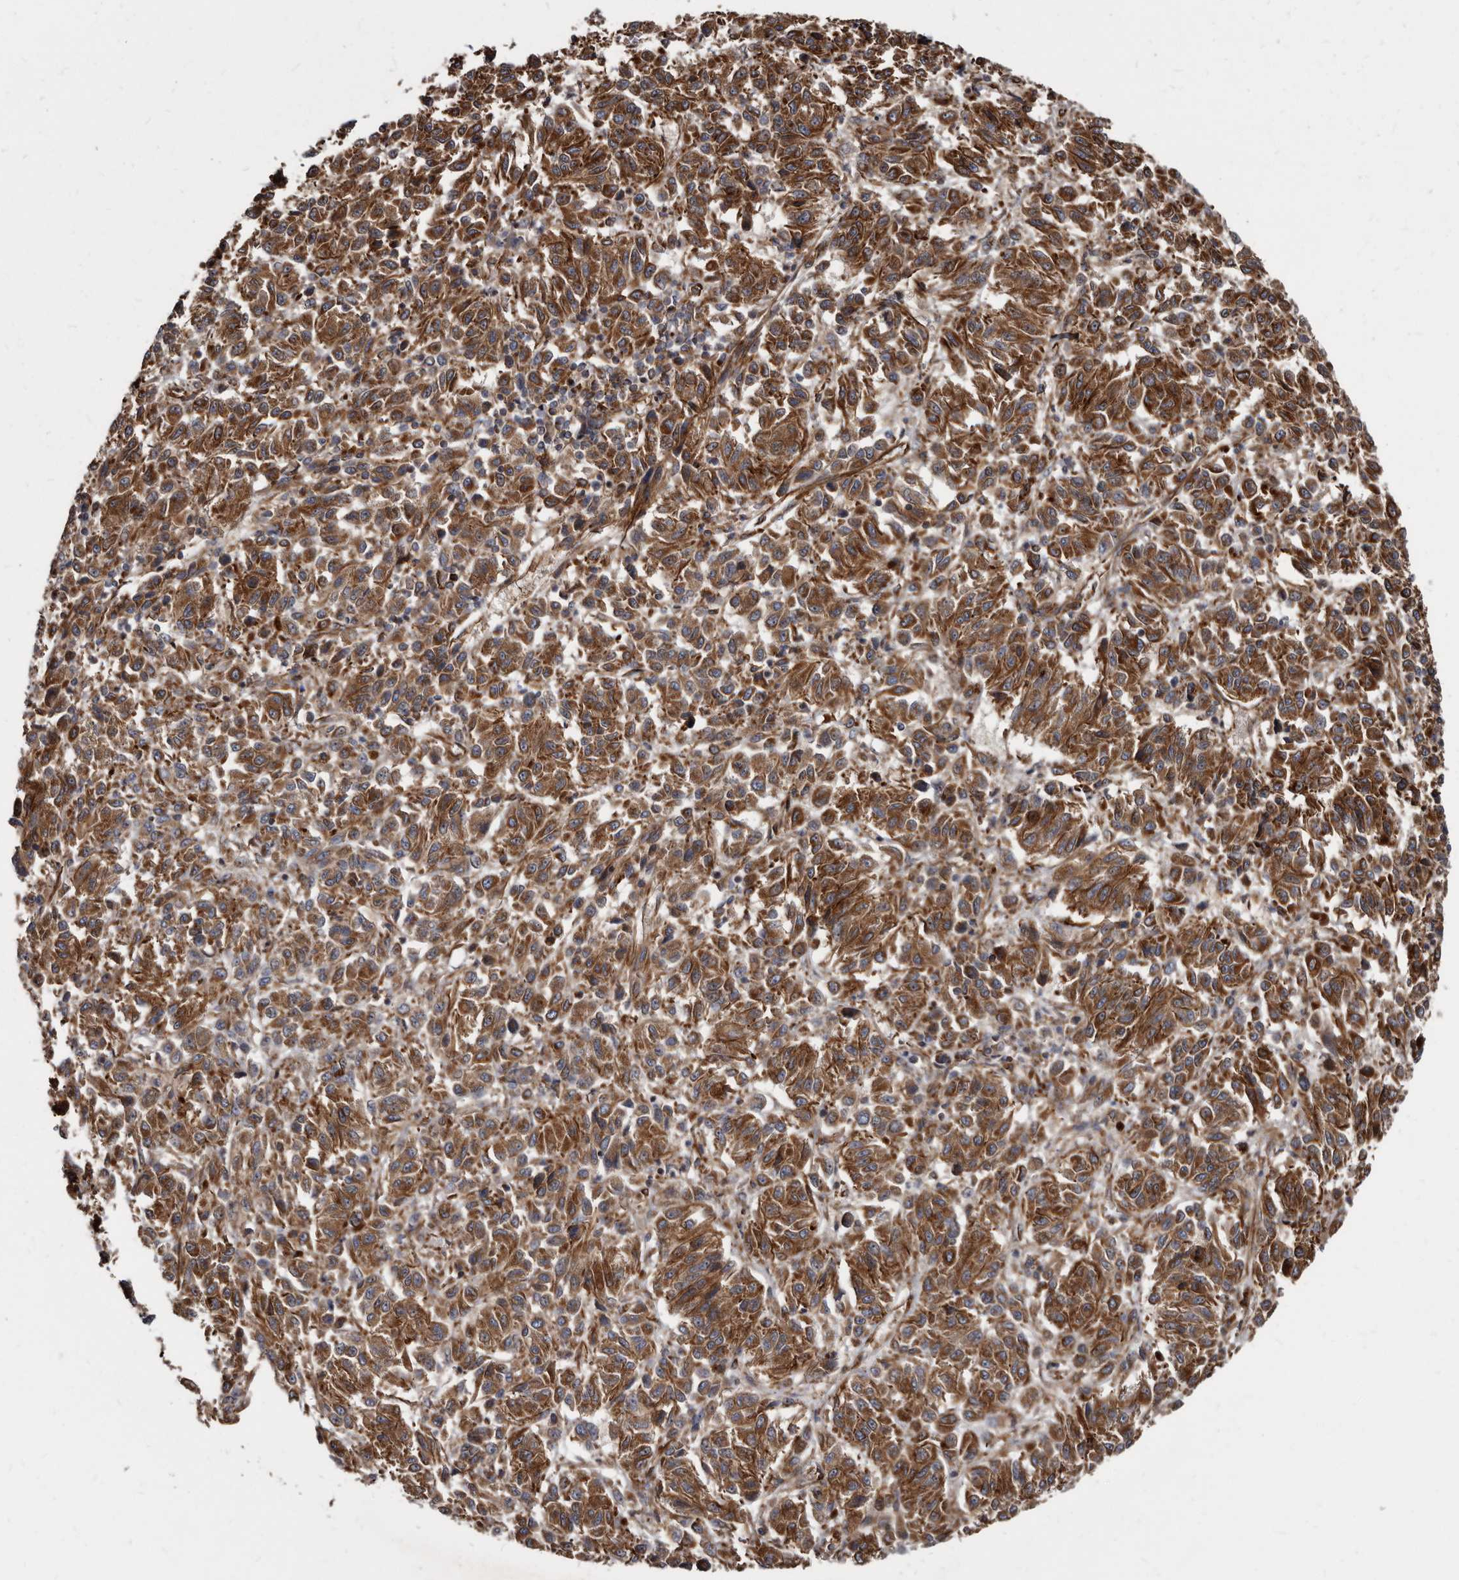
{"staining": {"intensity": "strong", "quantity": ">75%", "location": "cytoplasmic/membranous"}, "tissue": "melanoma", "cell_type": "Tumor cells", "image_type": "cancer", "snomed": [{"axis": "morphology", "description": "Malignant melanoma, Metastatic site"}, {"axis": "topography", "description": "Lung"}], "caption": "The immunohistochemical stain highlights strong cytoplasmic/membranous positivity in tumor cells of malignant melanoma (metastatic site) tissue.", "gene": "KCTD20", "patient": {"sex": "male", "age": 64}}